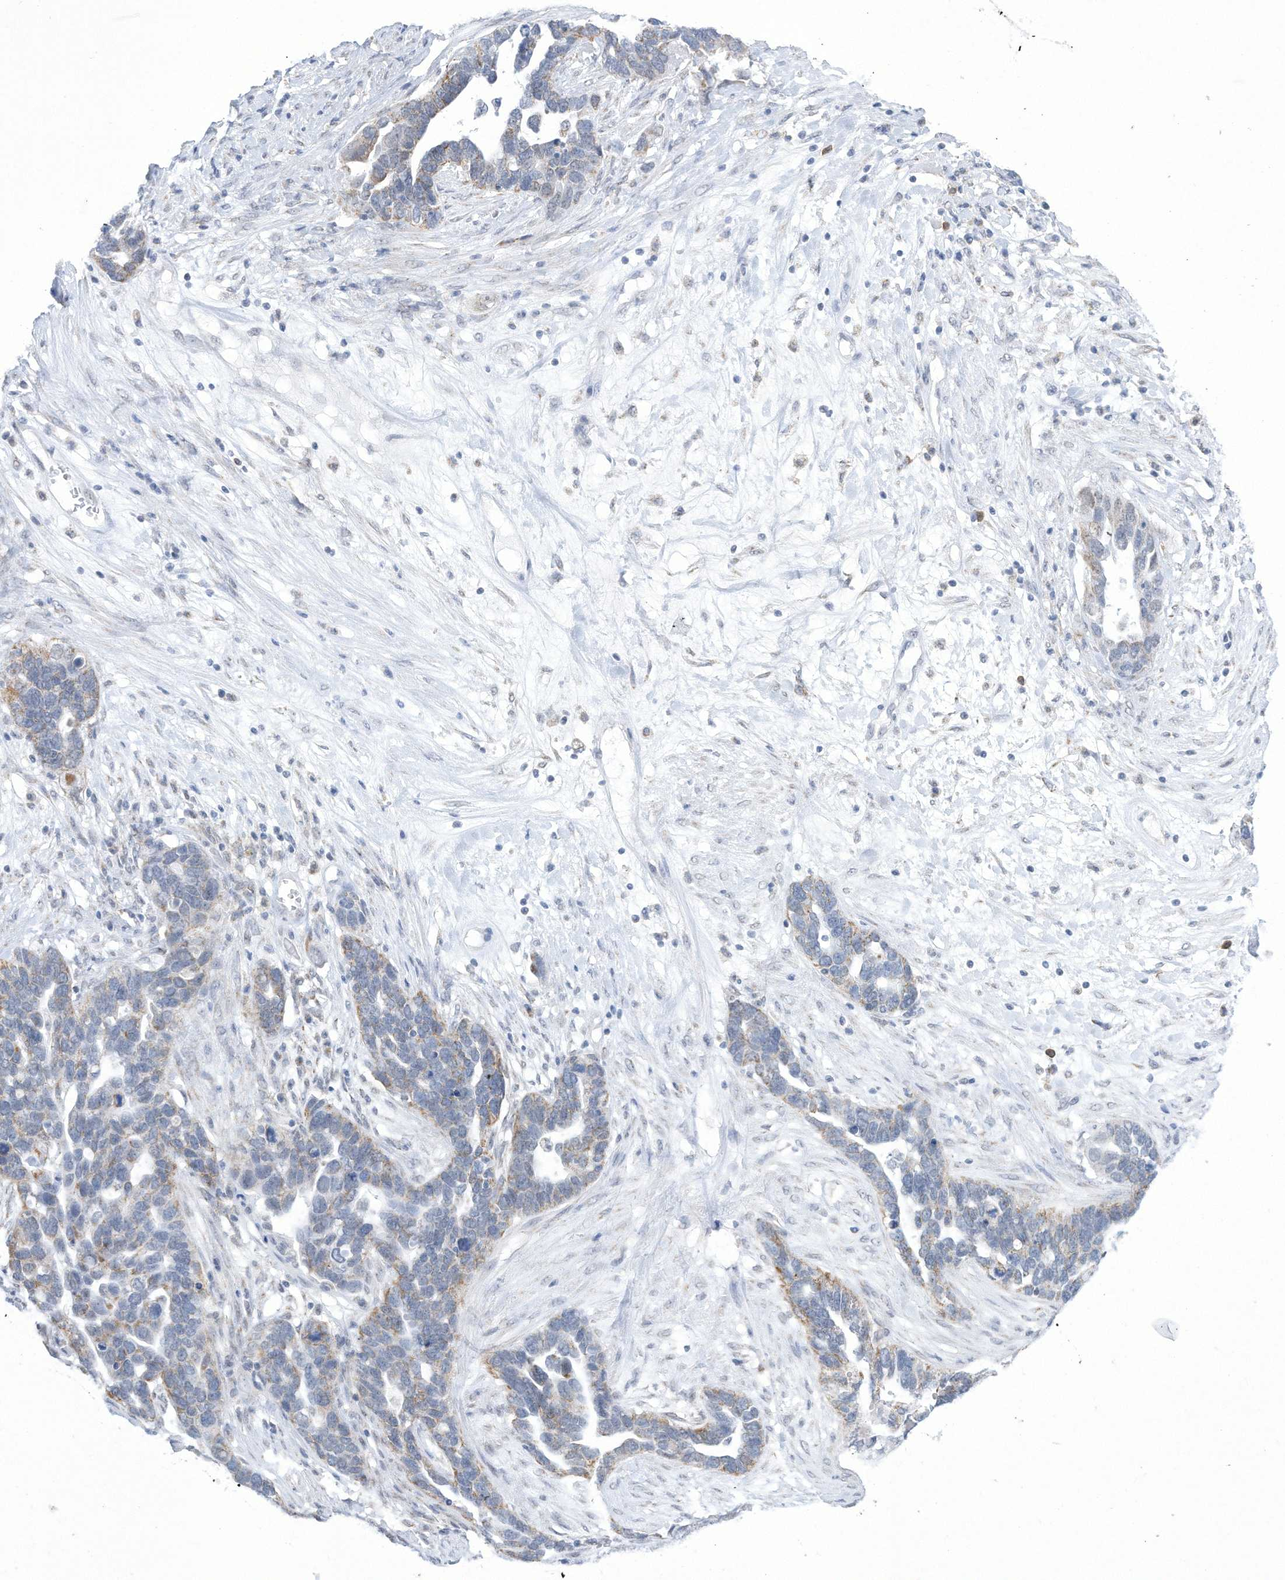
{"staining": {"intensity": "weak", "quantity": "25%-75%", "location": "cytoplasmic/membranous"}, "tissue": "ovarian cancer", "cell_type": "Tumor cells", "image_type": "cancer", "snomed": [{"axis": "morphology", "description": "Cystadenocarcinoma, serous, NOS"}, {"axis": "topography", "description": "Ovary"}], "caption": "This is an image of IHC staining of ovarian cancer (serous cystadenocarcinoma), which shows weak positivity in the cytoplasmic/membranous of tumor cells.", "gene": "ALDH6A1", "patient": {"sex": "female", "age": 54}}